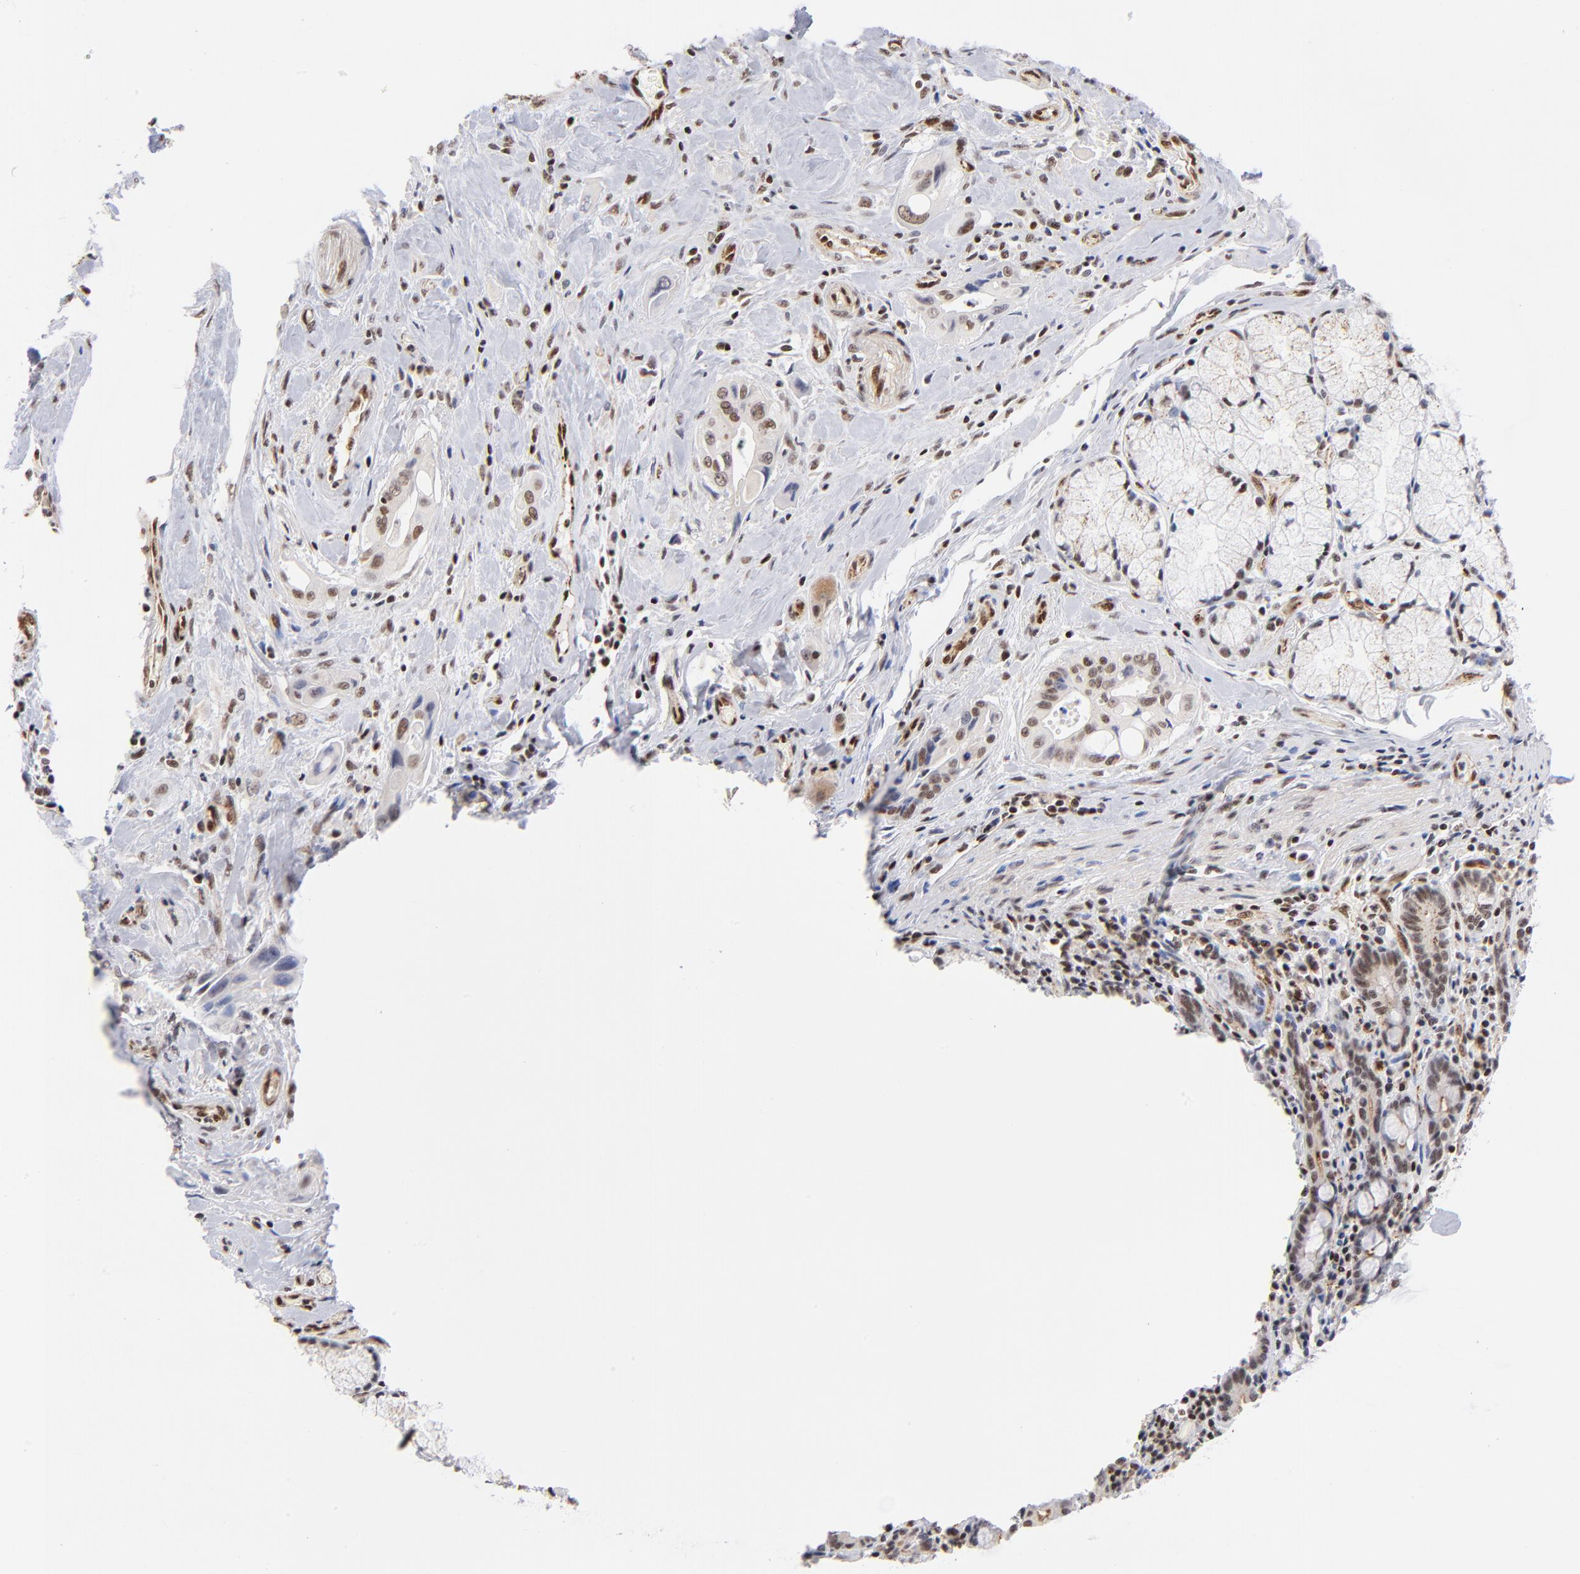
{"staining": {"intensity": "weak", "quantity": "25%-75%", "location": "nuclear"}, "tissue": "pancreatic cancer", "cell_type": "Tumor cells", "image_type": "cancer", "snomed": [{"axis": "morphology", "description": "Adenocarcinoma, NOS"}, {"axis": "topography", "description": "Pancreas"}], "caption": "Tumor cells reveal low levels of weak nuclear expression in about 25%-75% of cells in human pancreatic cancer (adenocarcinoma). (IHC, brightfield microscopy, high magnification).", "gene": "GABPA", "patient": {"sex": "male", "age": 77}}